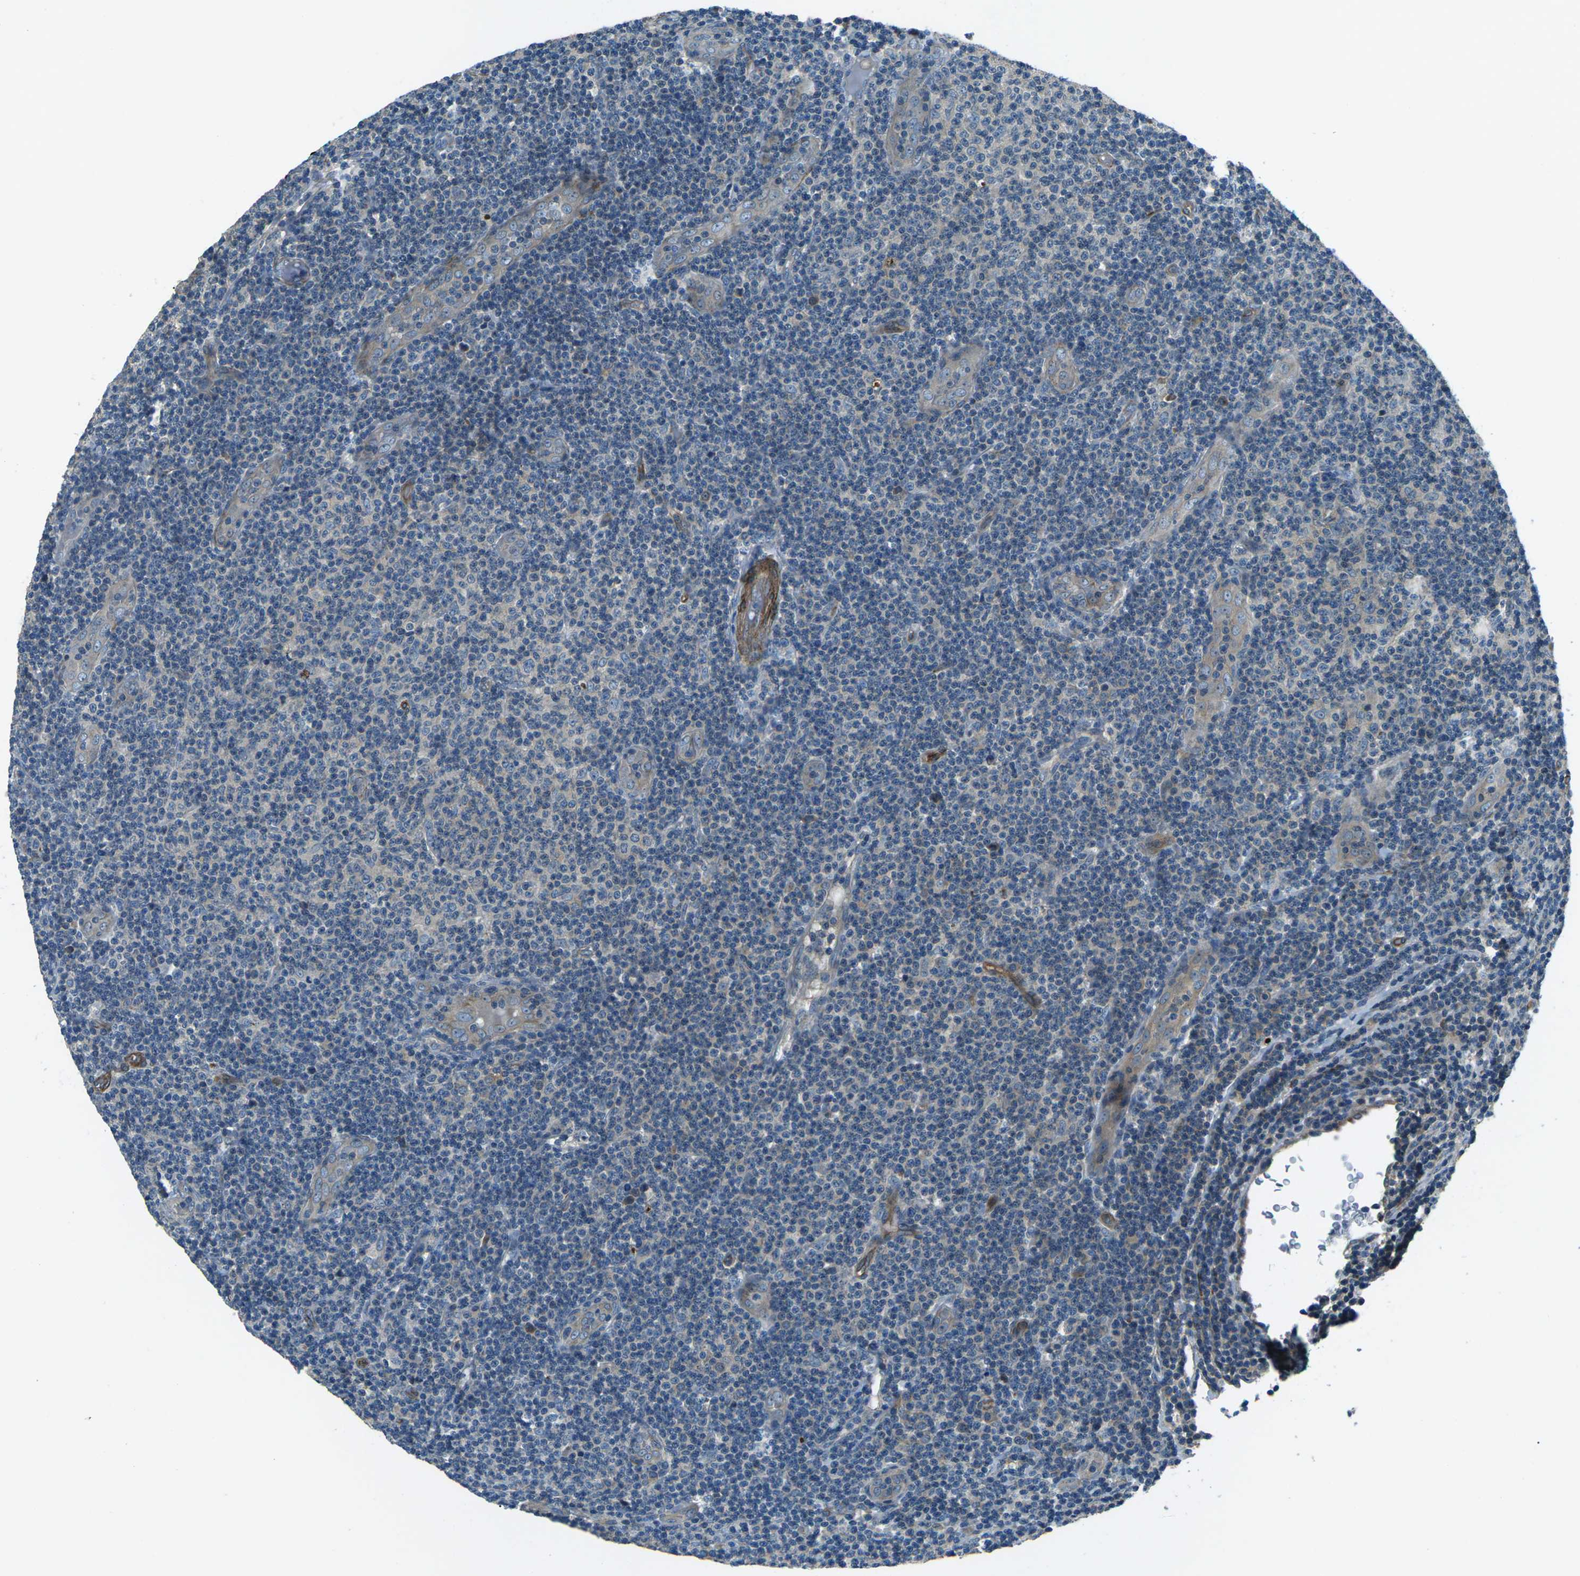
{"staining": {"intensity": "negative", "quantity": "none", "location": "none"}, "tissue": "lymphoma", "cell_type": "Tumor cells", "image_type": "cancer", "snomed": [{"axis": "morphology", "description": "Malignant lymphoma, non-Hodgkin's type, Low grade"}, {"axis": "topography", "description": "Lymph node"}], "caption": "A micrograph of human malignant lymphoma, non-Hodgkin's type (low-grade) is negative for staining in tumor cells.", "gene": "AFAP1", "patient": {"sex": "male", "age": 83}}